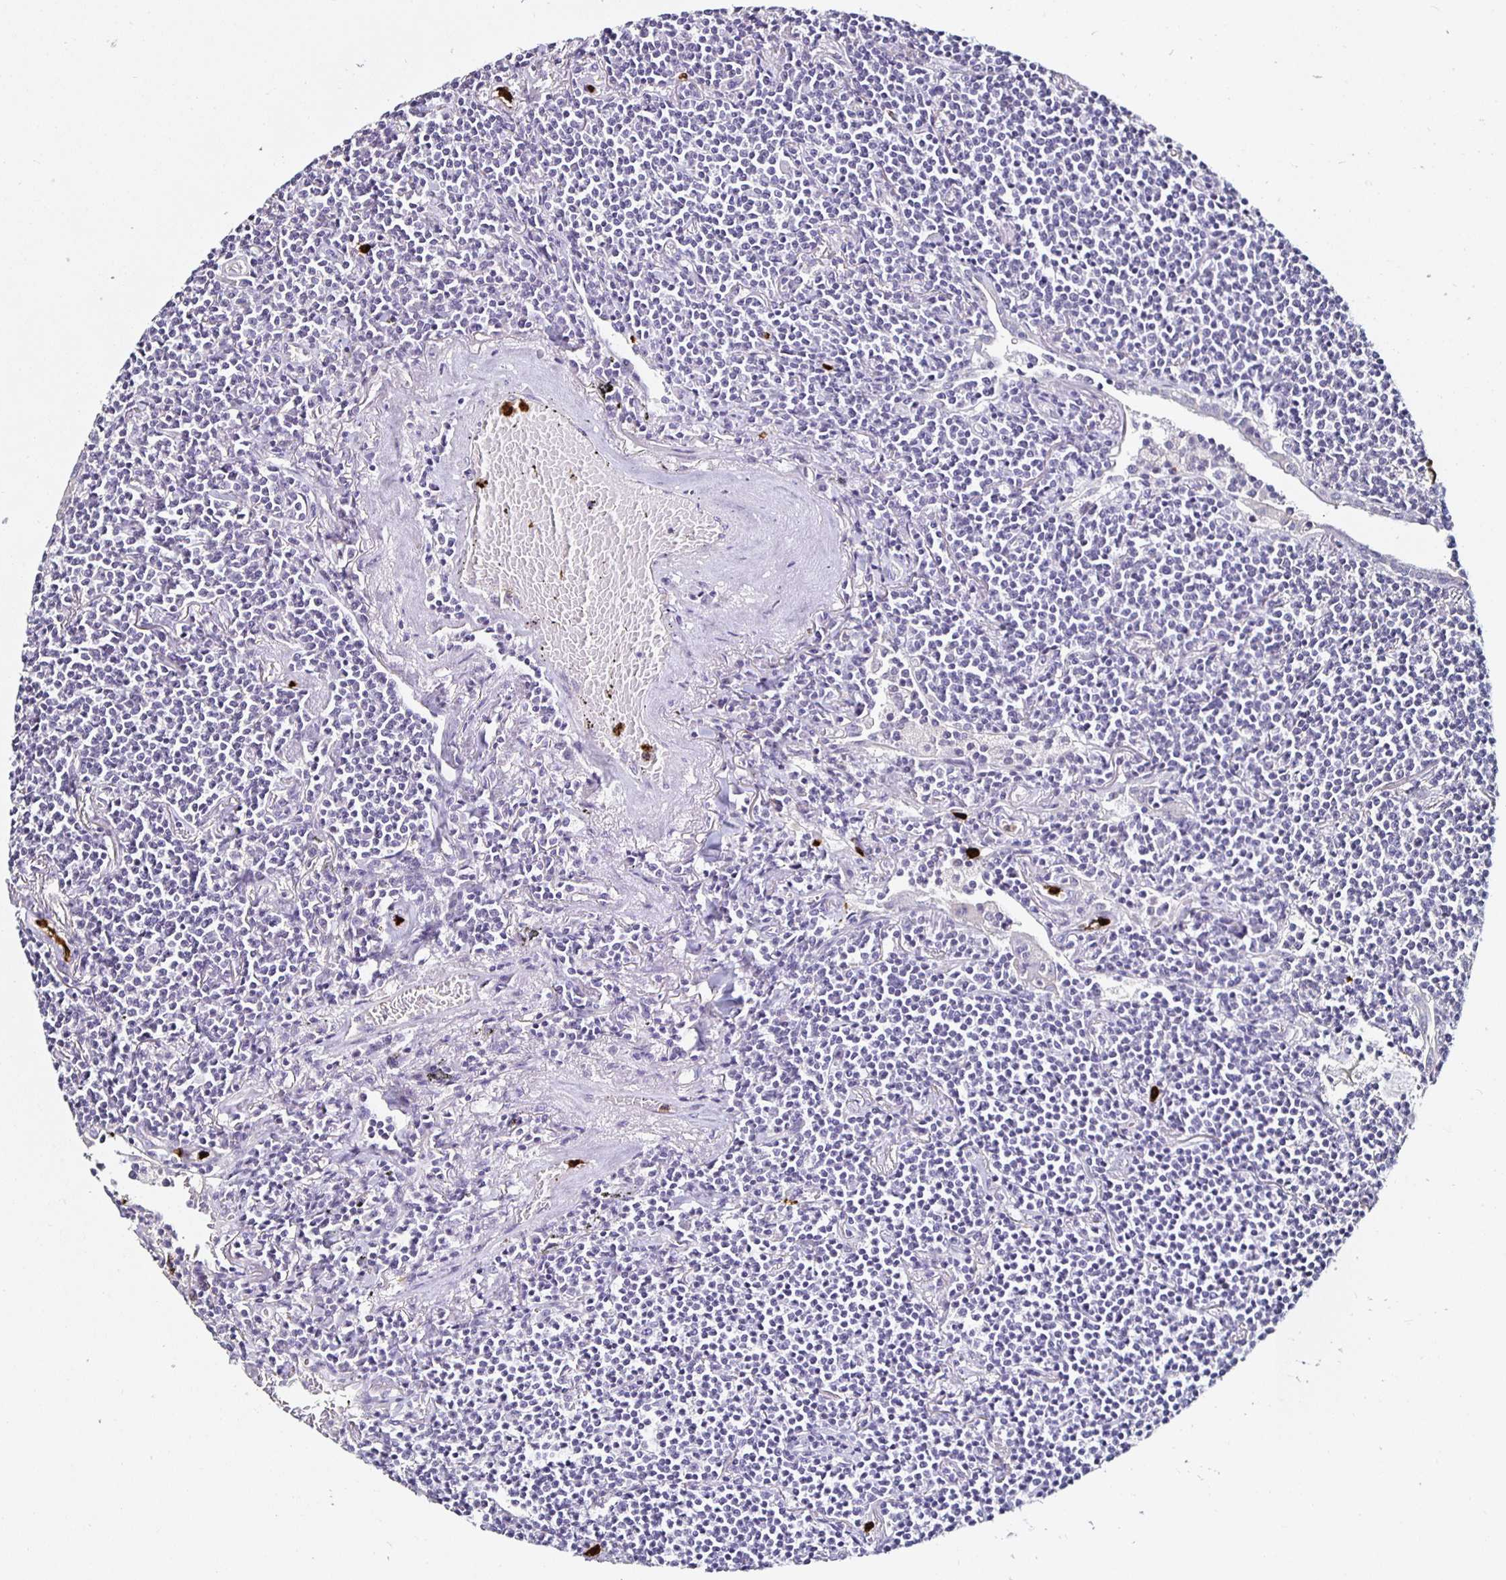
{"staining": {"intensity": "negative", "quantity": "none", "location": "none"}, "tissue": "lymphoma", "cell_type": "Tumor cells", "image_type": "cancer", "snomed": [{"axis": "morphology", "description": "Malignant lymphoma, non-Hodgkin's type, Low grade"}, {"axis": "topography", "description": "Lung"}], "caption": "Image shows no significant protein staining in tumor cells of lymphoma. (DAB (3,3'-diaminobenzidine) IHC visualized using brightfield microscopy, high magnification).", "gene": "TLR4", "patient": {"sex": "female", "age": 71}}